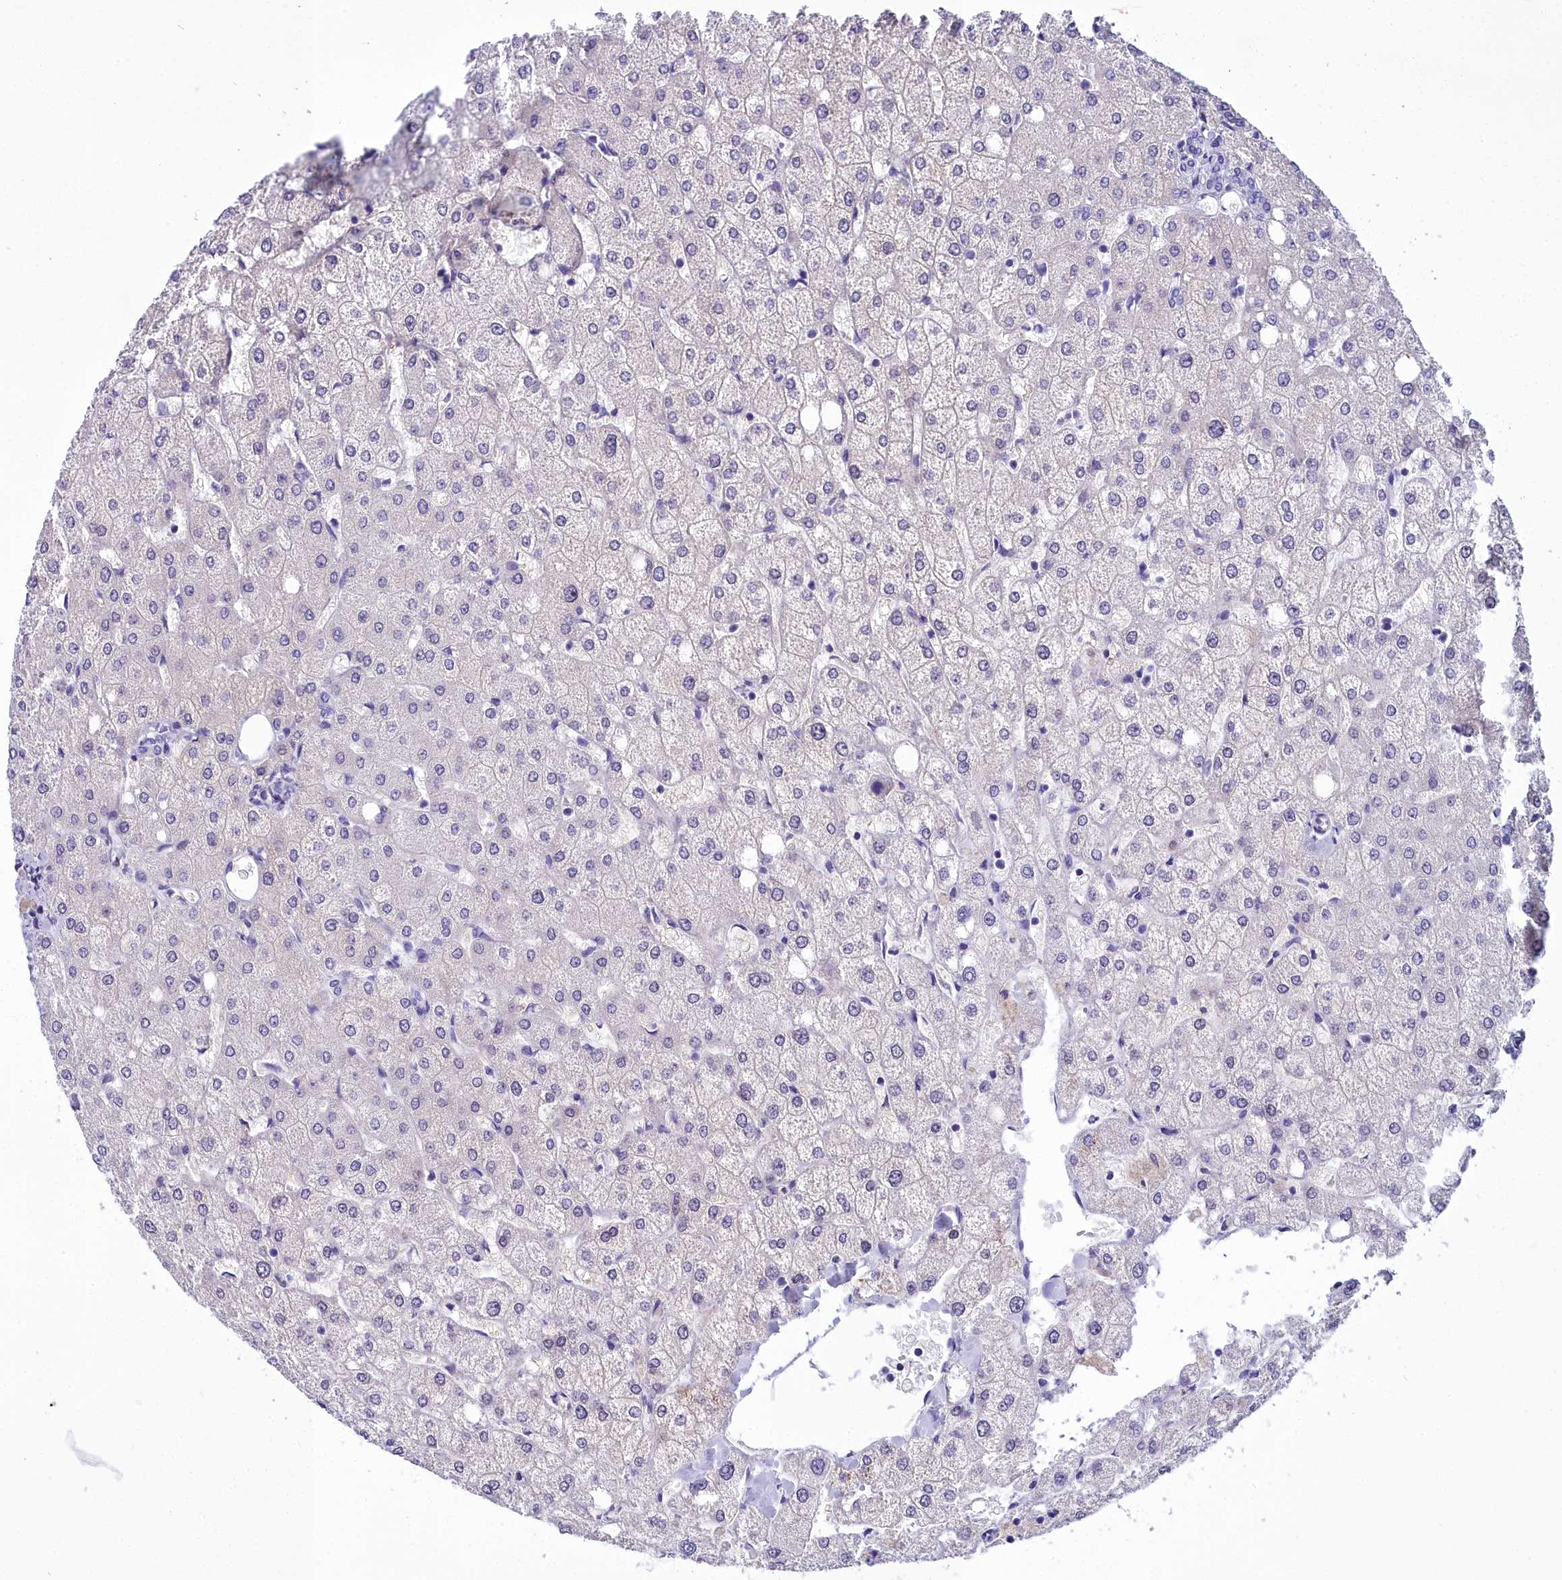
{"staining": {"intensity": "negative", "quantity": "none", "location": "none"}, "tissue": "liver", "cell_type": "Cholangiocytes", "image_type": "normal", "snomed": [{"axis": "morphology", "description": "Normal tissue, NOS"}, {"axis": "topography", "description": "Liver"}], "caption": "Protein analysis of benign liver reveals no significant expression in cholangiocytes.", "gene": "TIMM22", "patient": {"sex": "female", "age": 54}}